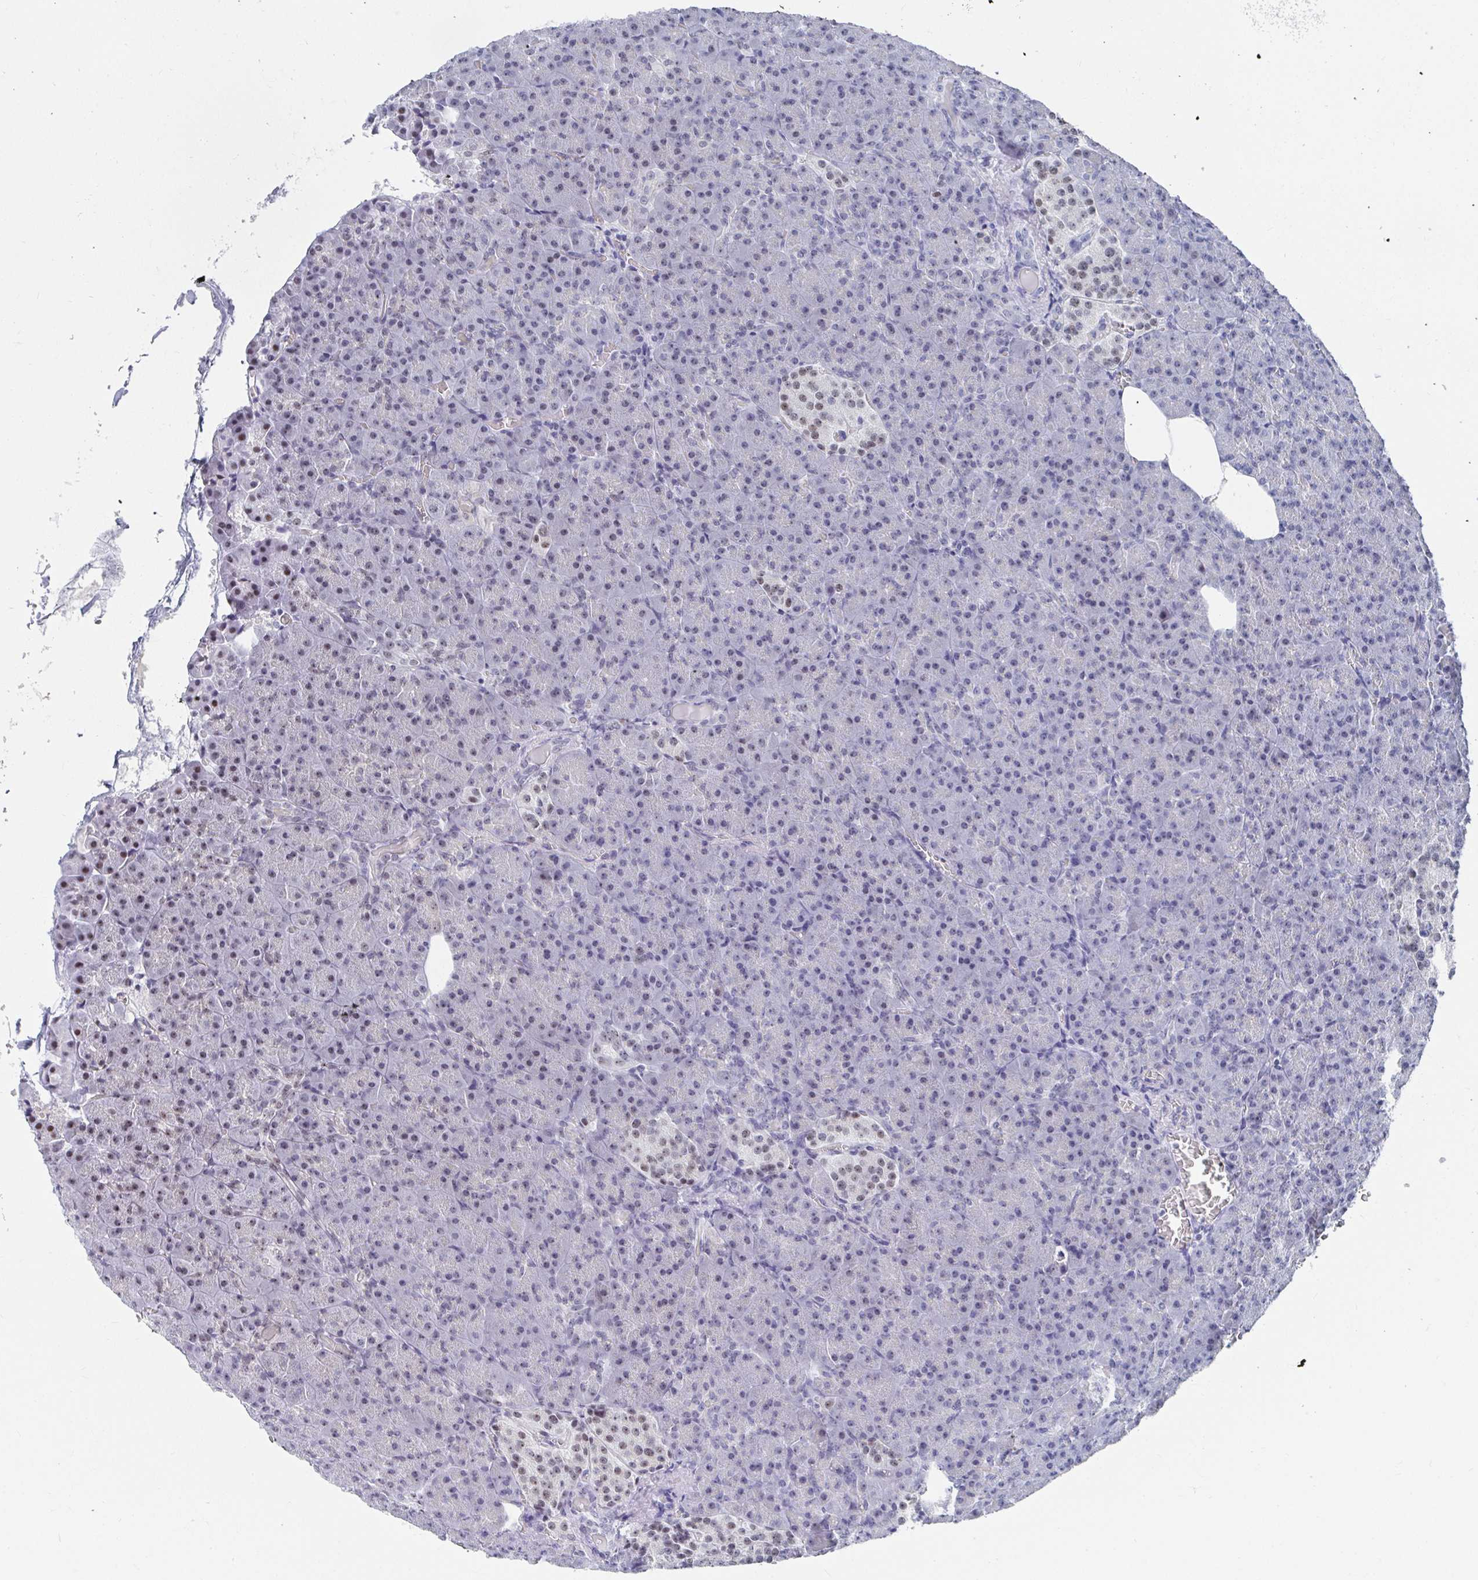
{"staining": {"intensity": "moderate", "quantity": "25%-75%", "location": "nuclear"}, "tissue": "pancreas", "cell_type": "Exocrine glandular cells", "image_type": "normal", "snomed": [{"axis": "morphology", "description": "Normal tissue, NOS"}, {"axis": "topography", "description": "Pancreas"}], "caption": "The histopathology image exhibits staining of benign pancreas, revealing moderate nuclear protein staining (brown color) within exocrine glandular cells.", "gene": "SIRT7", "patient": {"sex": "female", "age": 74}}